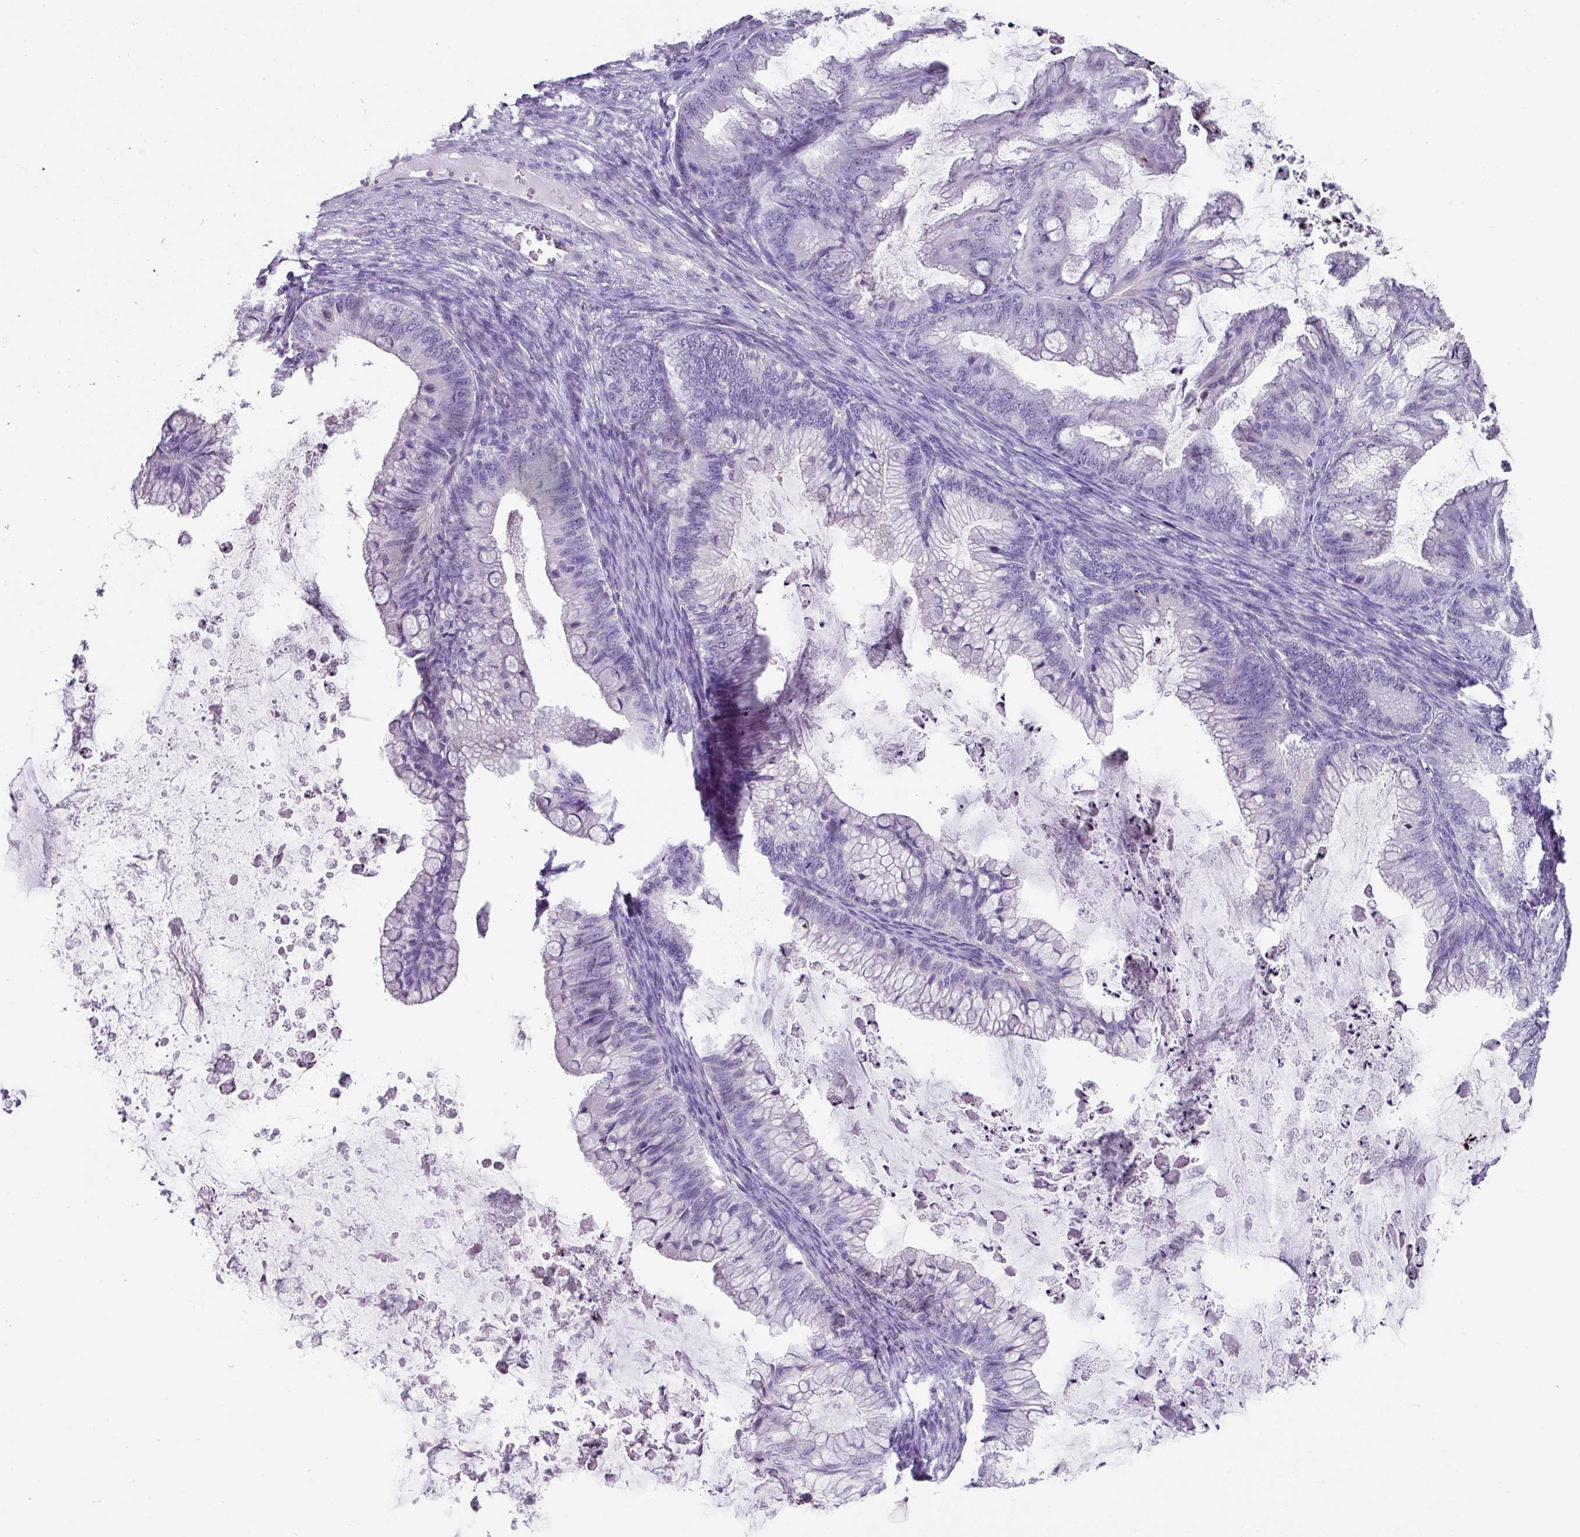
{"staining": {"intensity": "negative", "quantity": "none", "location": "none"}, "tissue": "ovarian cancer", "cell_type": "Tumor cells", "image_type": "cancer", "snomed": [{"axis": "morphology", "description": "Cystadenocarcinoma, mucinous, NOS"}, {"axis": "topography", "description": "Ovary"}], "caption": "The IHC photomicrograph has no significant staining in tumor cells of mucinous cystadenocarcinoma (ovarian) tissue.", "gene": "TRA2A", "patient": {"sex": "female", "age": 35}}